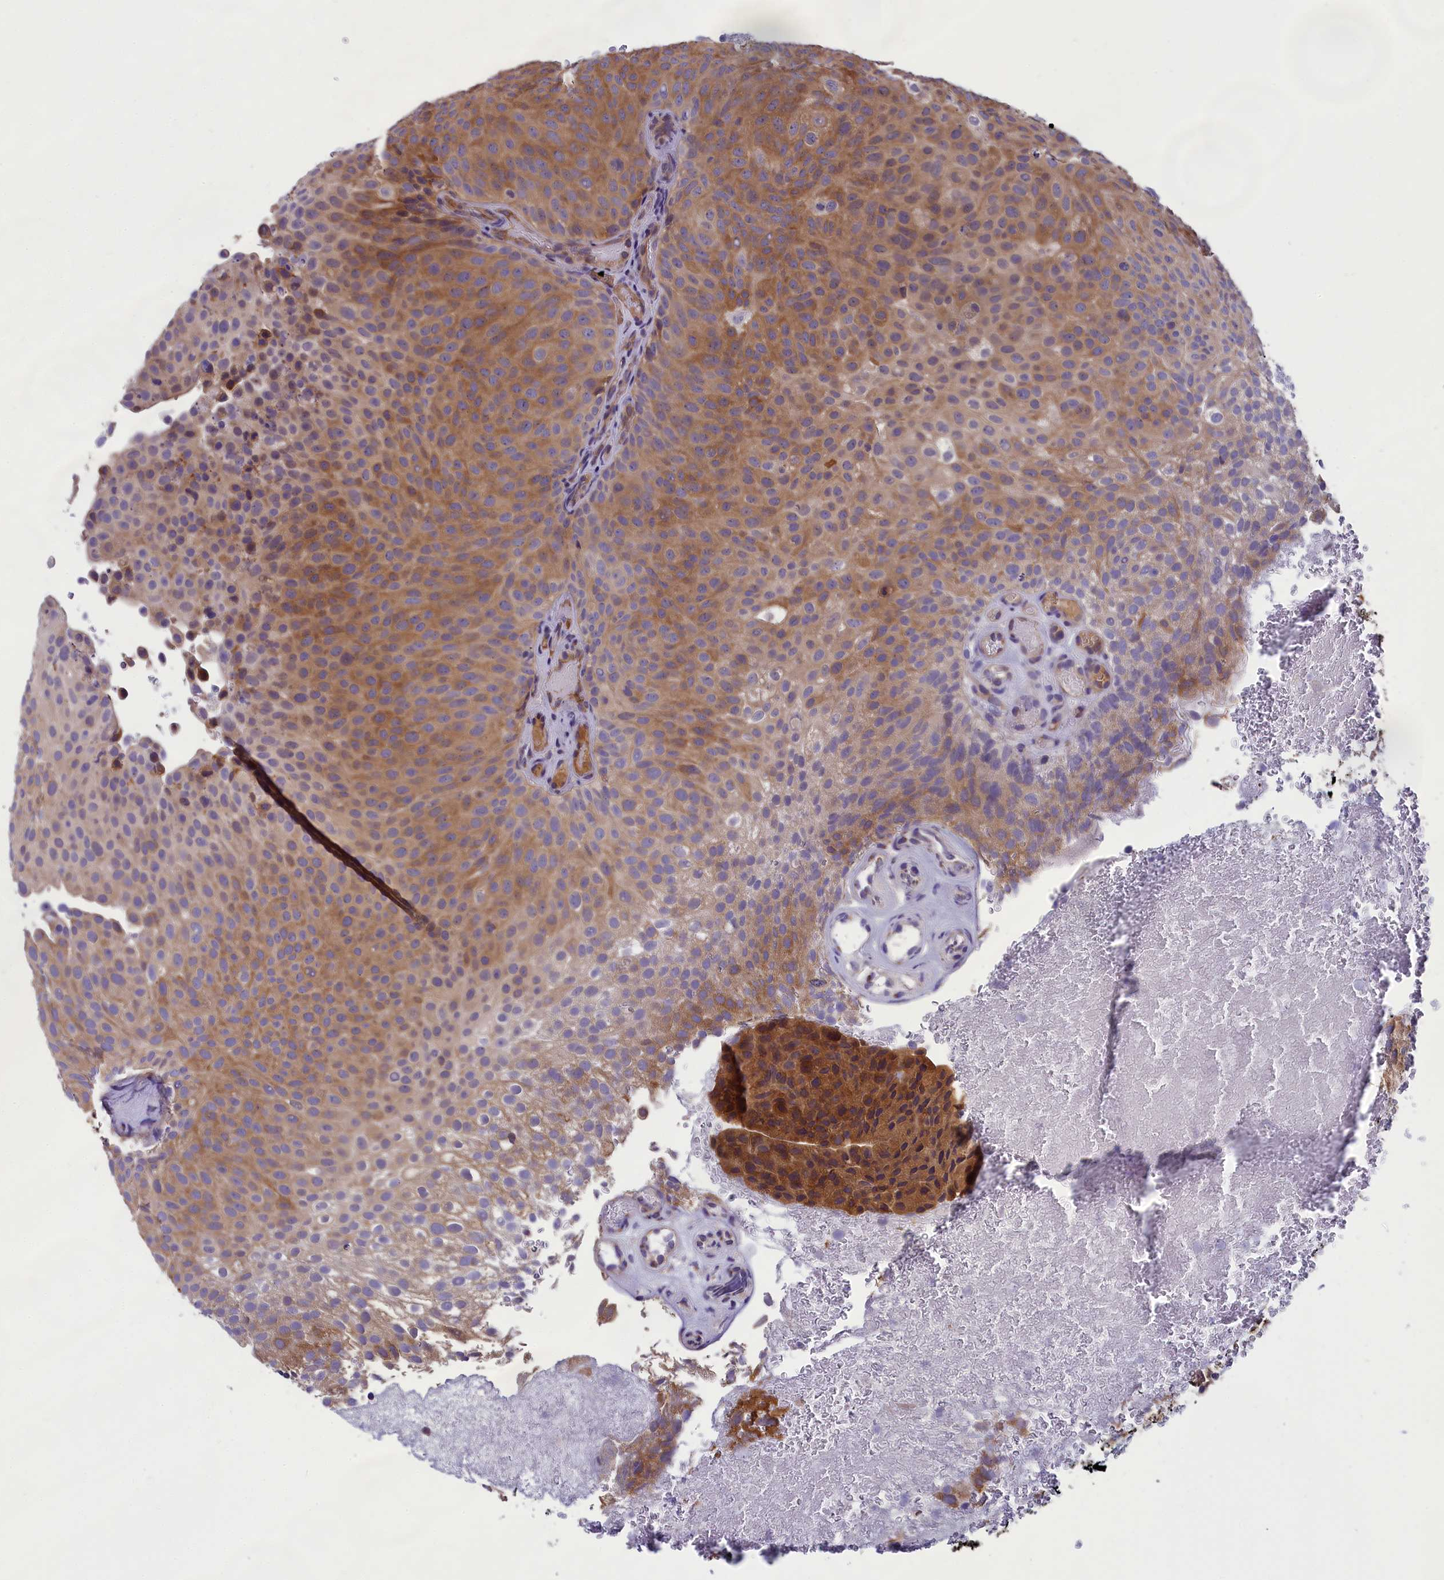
{"staining": {"intensity": "moderate", "quantity": ">75%", "location": "cytoplasmic/membranous"}, "tissue": "urothelial cancer", "cell_type": "Tumor cells", "image_type": "cancer", "snomed": [{"axis": "morphology", "description": "Urothelial carcinoma, Low grade"}, {"axis": "topography", "description": "Urinary bladder"}], "caption": "A high-resolution image shows immunohistochemistry staining of low-grade urothelial carcinoma, which shows moderate cytoplasmic/membranous positivity in approximately >75% of tumor cells.", "gene": "ABCC8", "patient": {"sex": "male", "age": 78}}